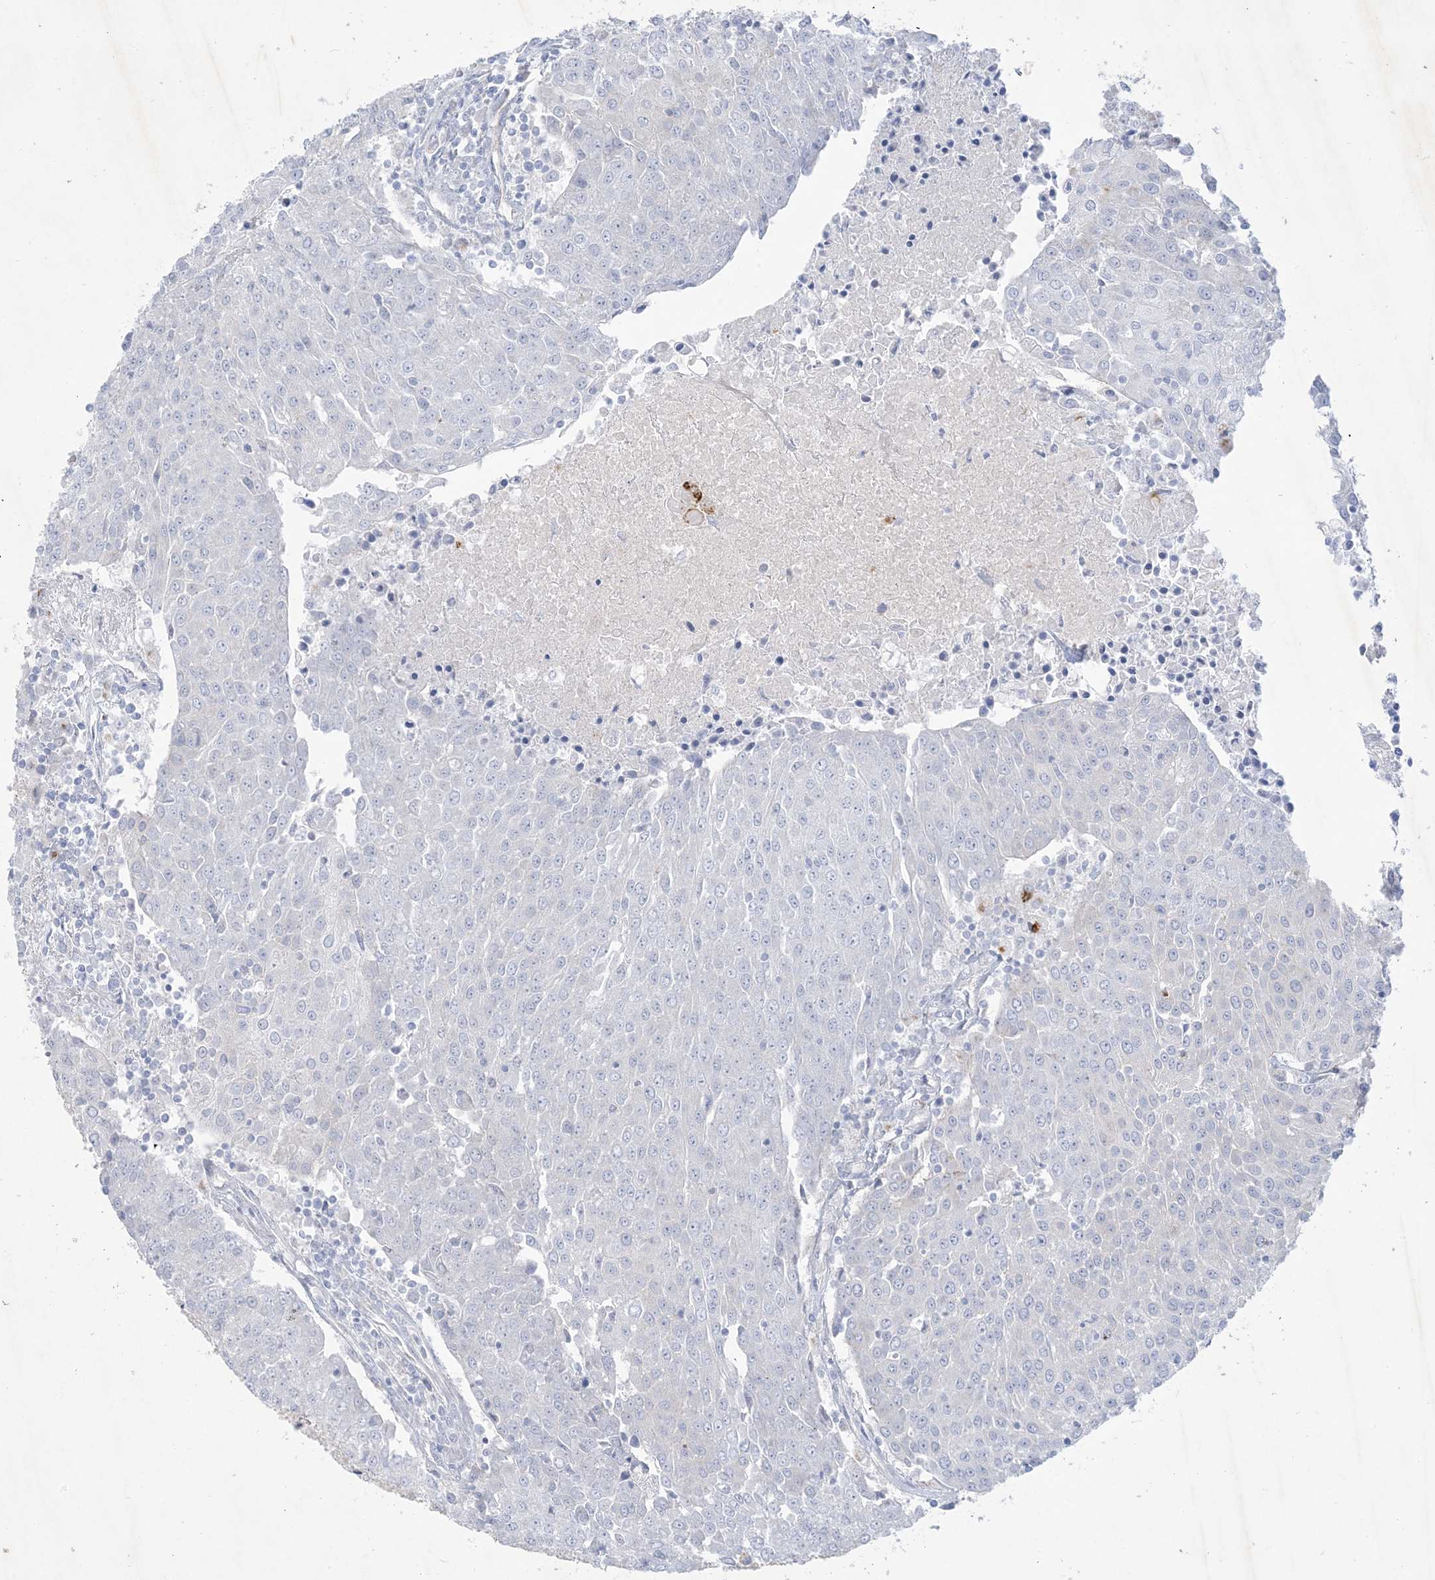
{"staining": {"intensity": "negative", "quantity": "none", "location": "none"}, "tissue": "urothelial cancer", "cell_type": "Tumor cells", "image_type": "cancer", "snomed": [{"axis": "morphology", "description": "Urothelial carcinoma, High grade"}, {"axis": "topography", "description": "Urinary bladder"}], "caption": "DAB (3,3'-diaminobenzidine) immunohistochemical staining of human urothelial carcinoma (high-grade) reveals no significant expression in tumor cells.", "gene": "B3GNT7", "patient": {"sex": "female", "age": 85}}